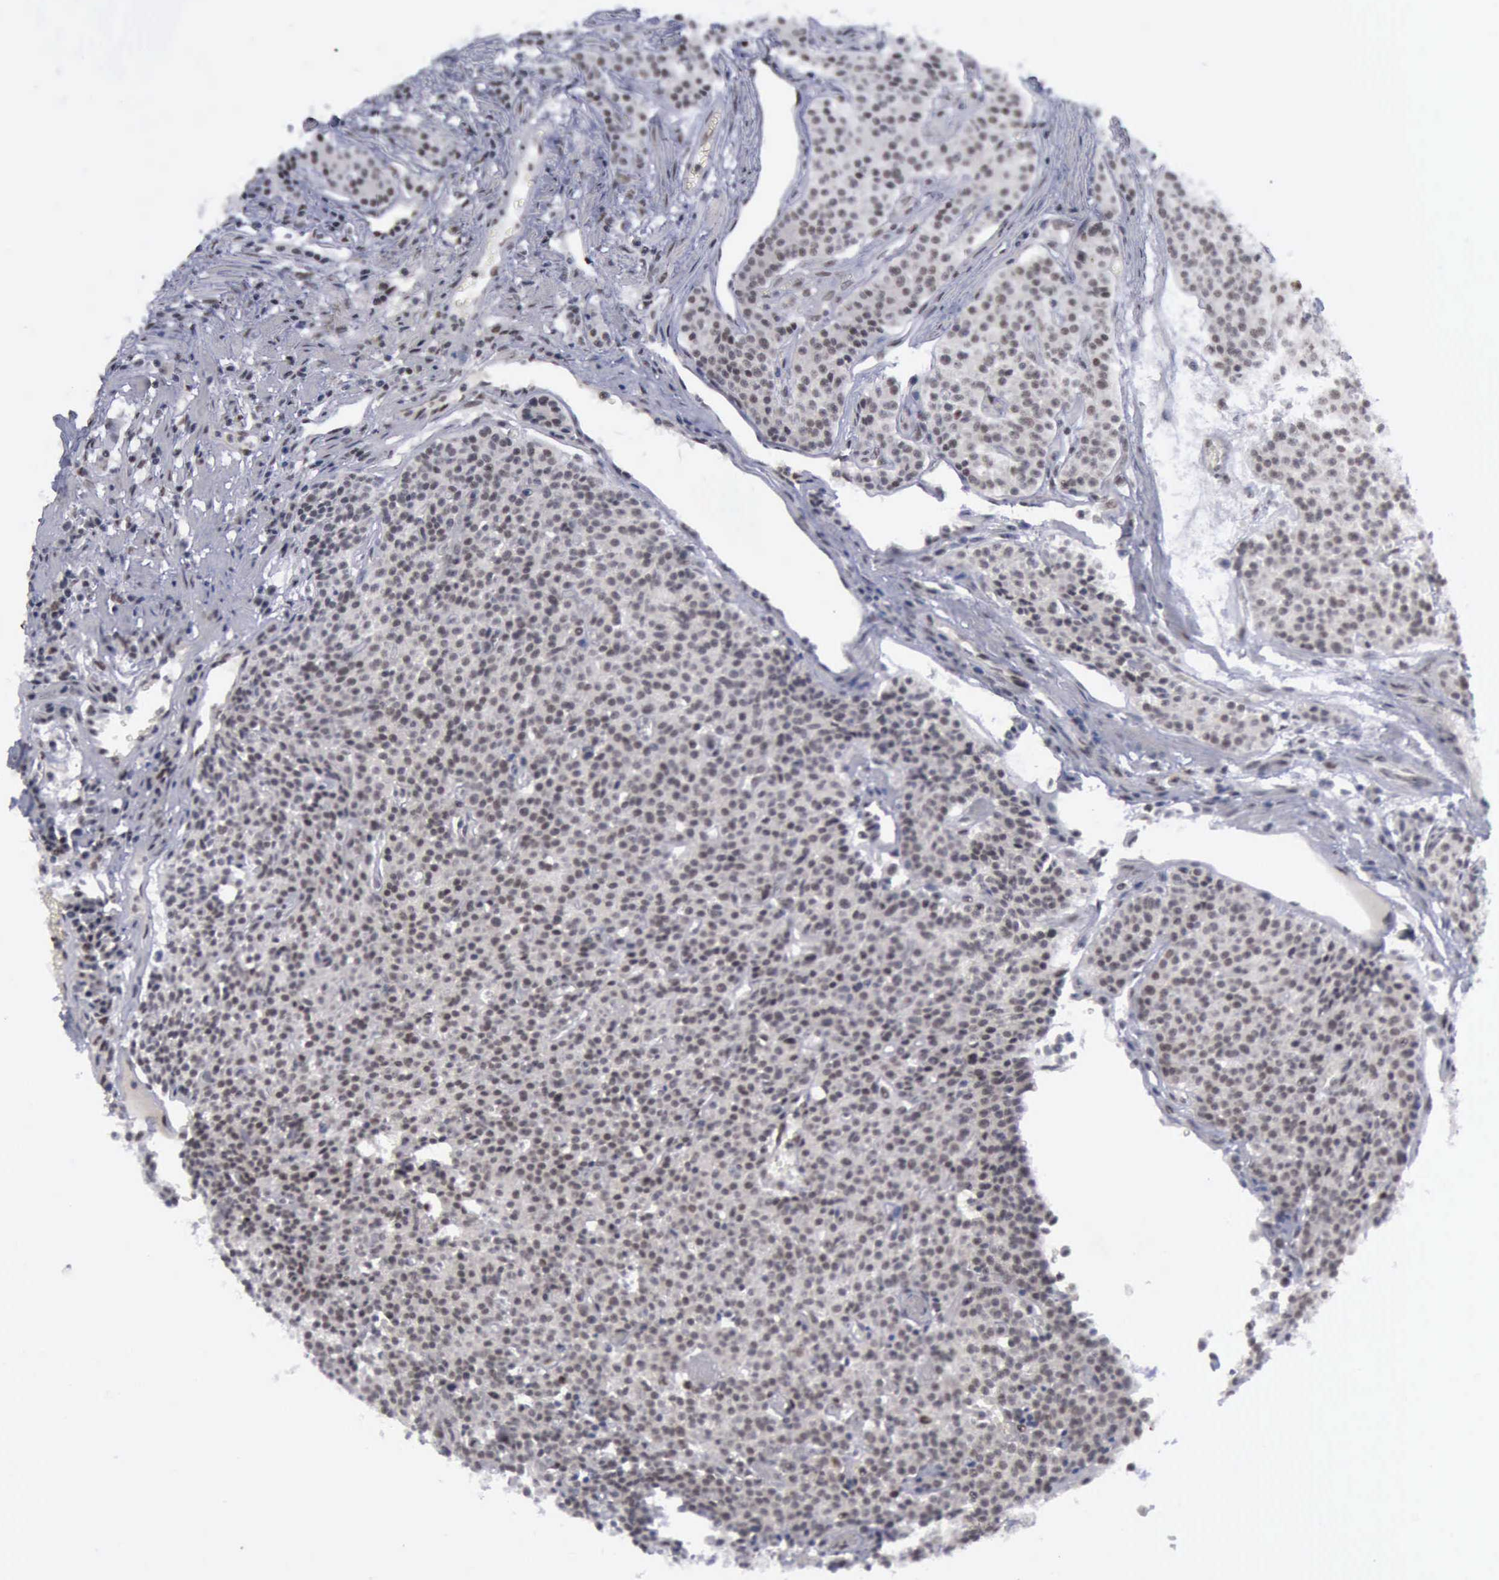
{"staining": {"intensity": "moderate", "quantity": ">75%", "location": "nuclear"}, "tissue": "carcinoid", "cell_type": "Tumor cells", "image_type": "cancer", "snomed": [{"axis": "morphology", "description": "Carcinoid, malignant, NOS"}, {"axis": "topography", "description": "Stomach"}], "caption": "Immunohistochemical staining of malignant carcinoid exhibits moderate nuclear protein expression in about >75% of tumor cells.", "gene": "ATM", "patient": {"sex": "female", "age": 76}}